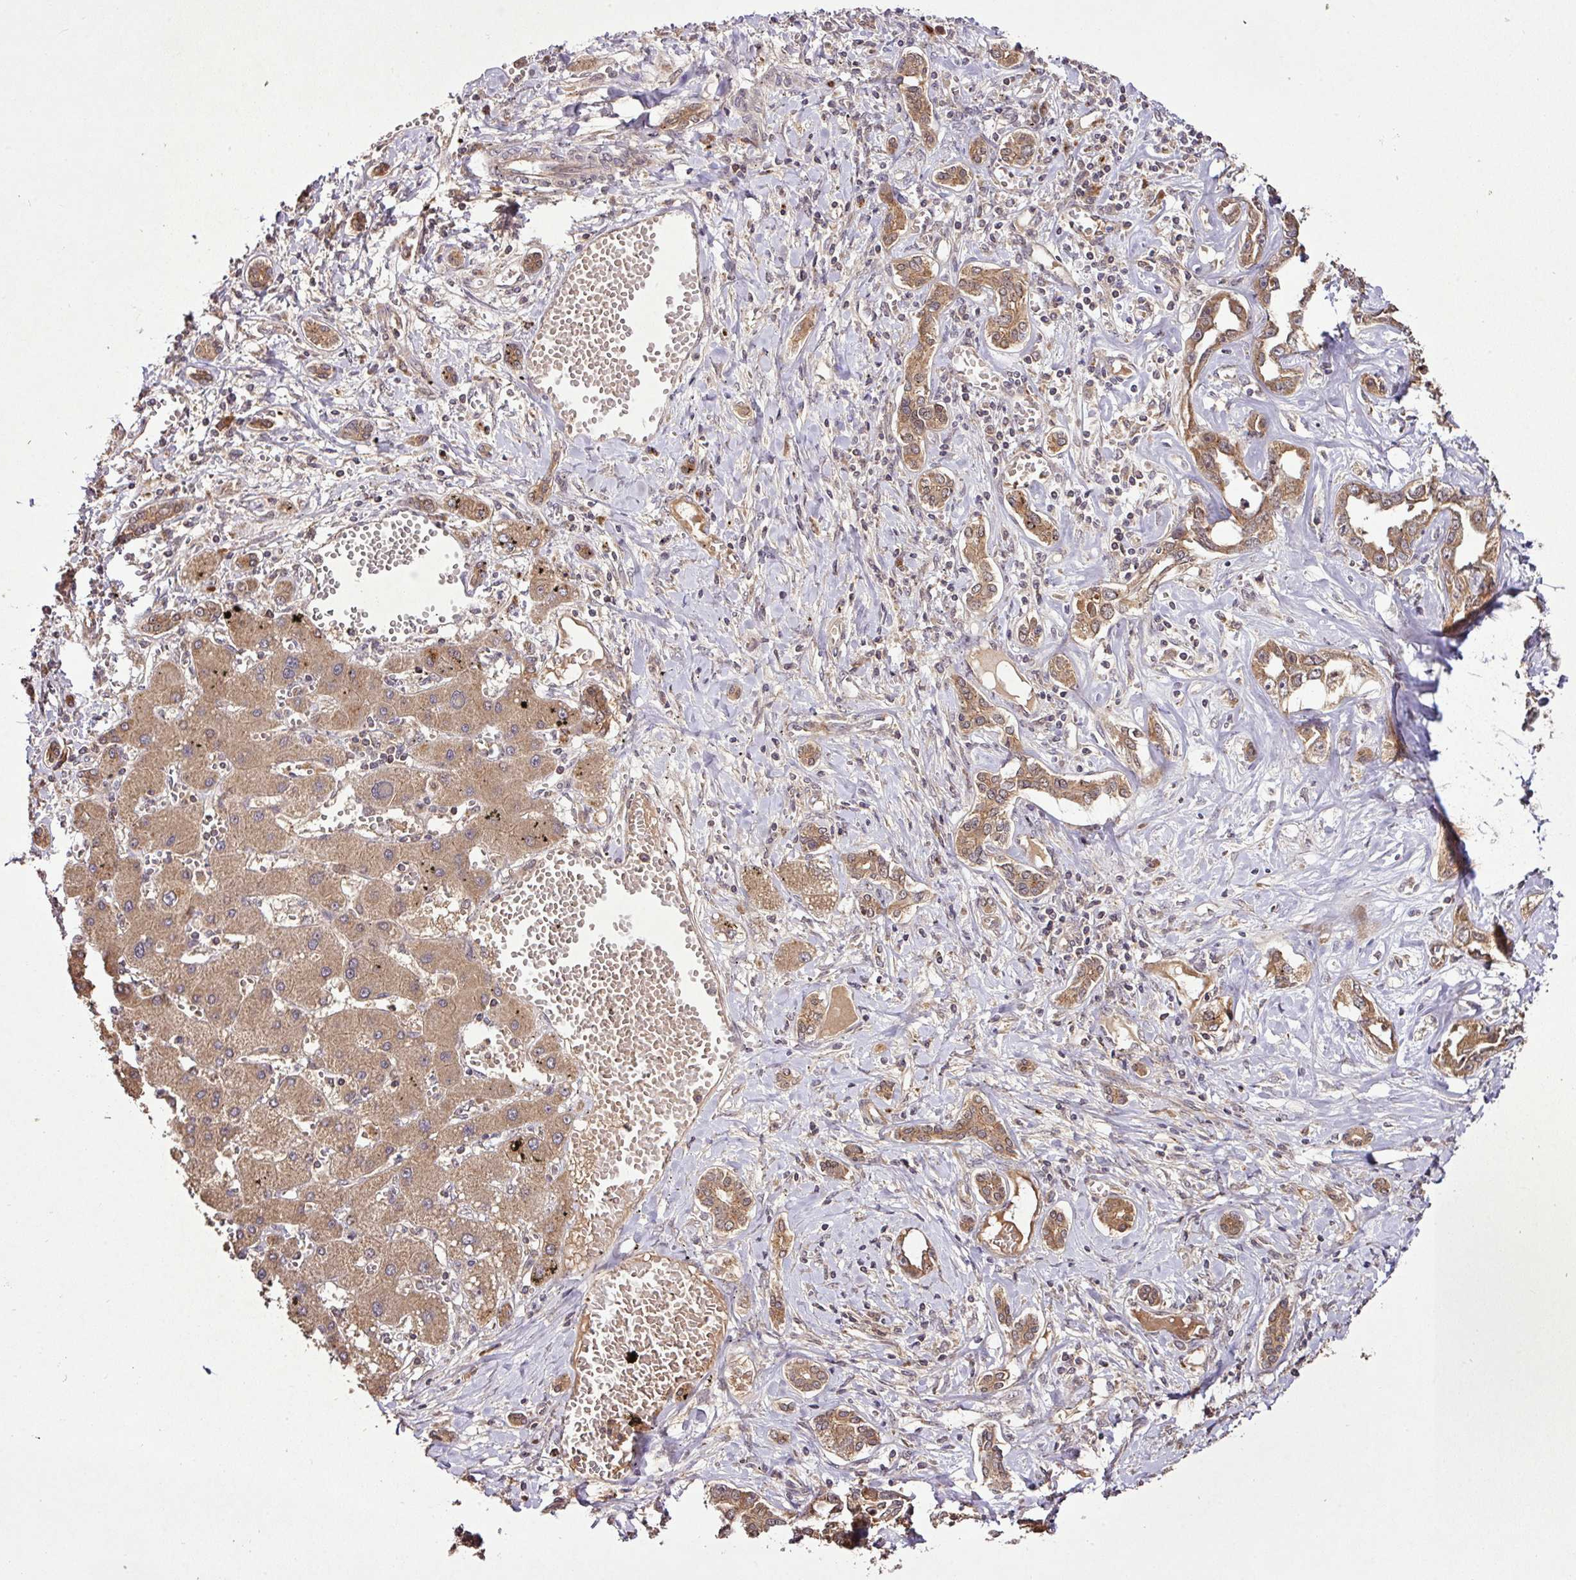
{"staining": {"intensity": "moderate", "quantity": ">75%", "location": "cytoplasmic/membranous"}, "tissue": "liver cancer", "cell_type": "Tumor cells", "image_type": "cancer", "snomed": [{"axis": "morphology", "description": "Cholangiocarcinoma"}, {"axis": "topography", "description": "Liver"}], "caption": "A brown stain shows moderate cytoplasmic/membranous positivity of a protein in human liver cancer (cholangiocarcinoma) tumor cells.", "gene": "FAIM", "patient": {"sex": "male", "age": 59}}